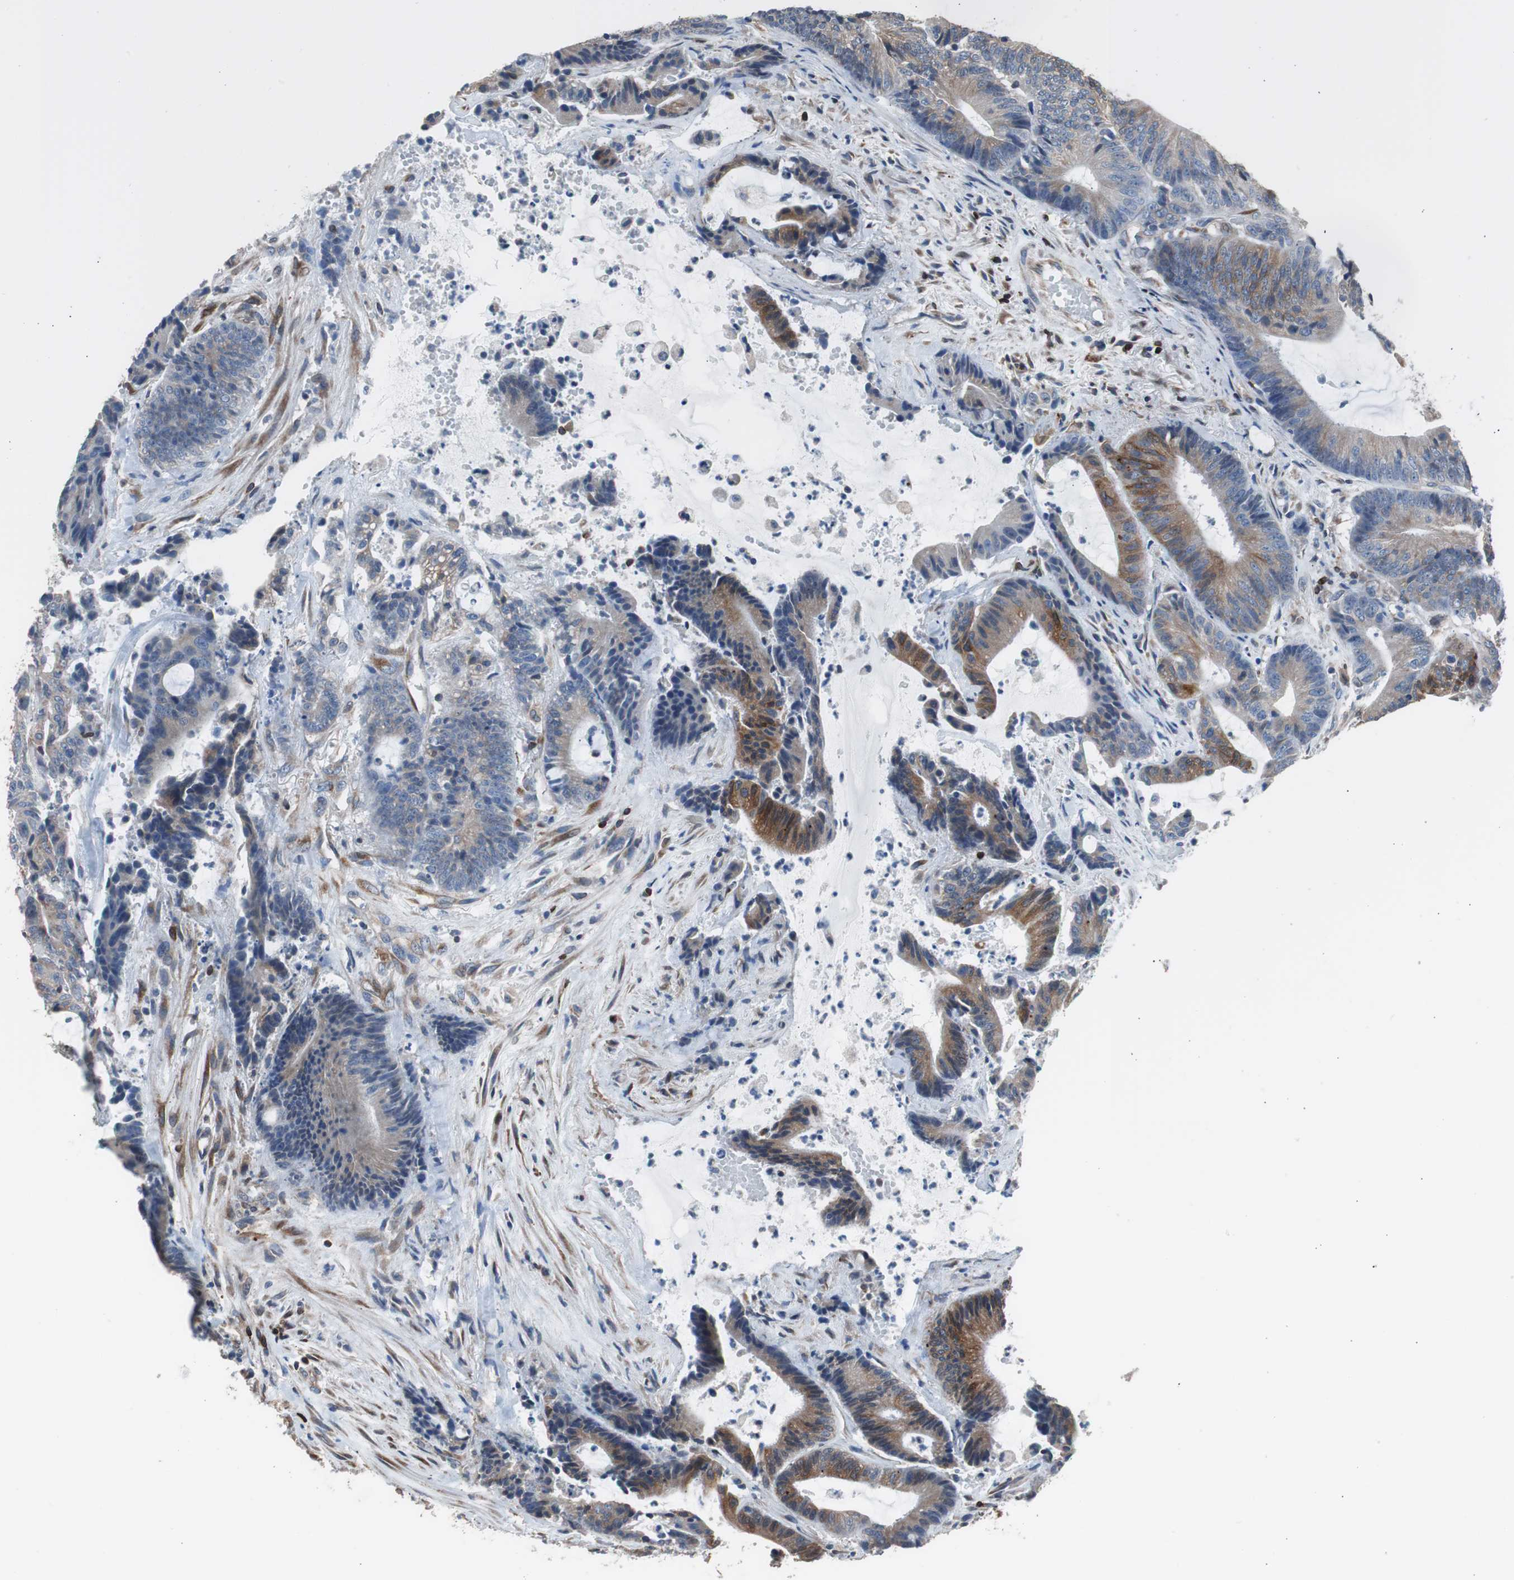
{"staining": {"intensity": "moderate", "quantity": "25%-75%", "location": "cytoplasmic/membranous"}, "tissue": "colorectal cancer", "cell_type": "Tumor cells", "image_type": "cancer", "snomed": [{"axis": "morphology", "description": "Adenocarcinoma, NOS"}, {"axis": "topography", "description": "Colon"}], "caption": "Colorectal cancer stained with a brown dye shows moderate cytoplasmic/membranous positive staining in about 25%-75% of tumor cells.", "gene": "PBXIP1", "patient": {"sex": "female", "age": 84}}